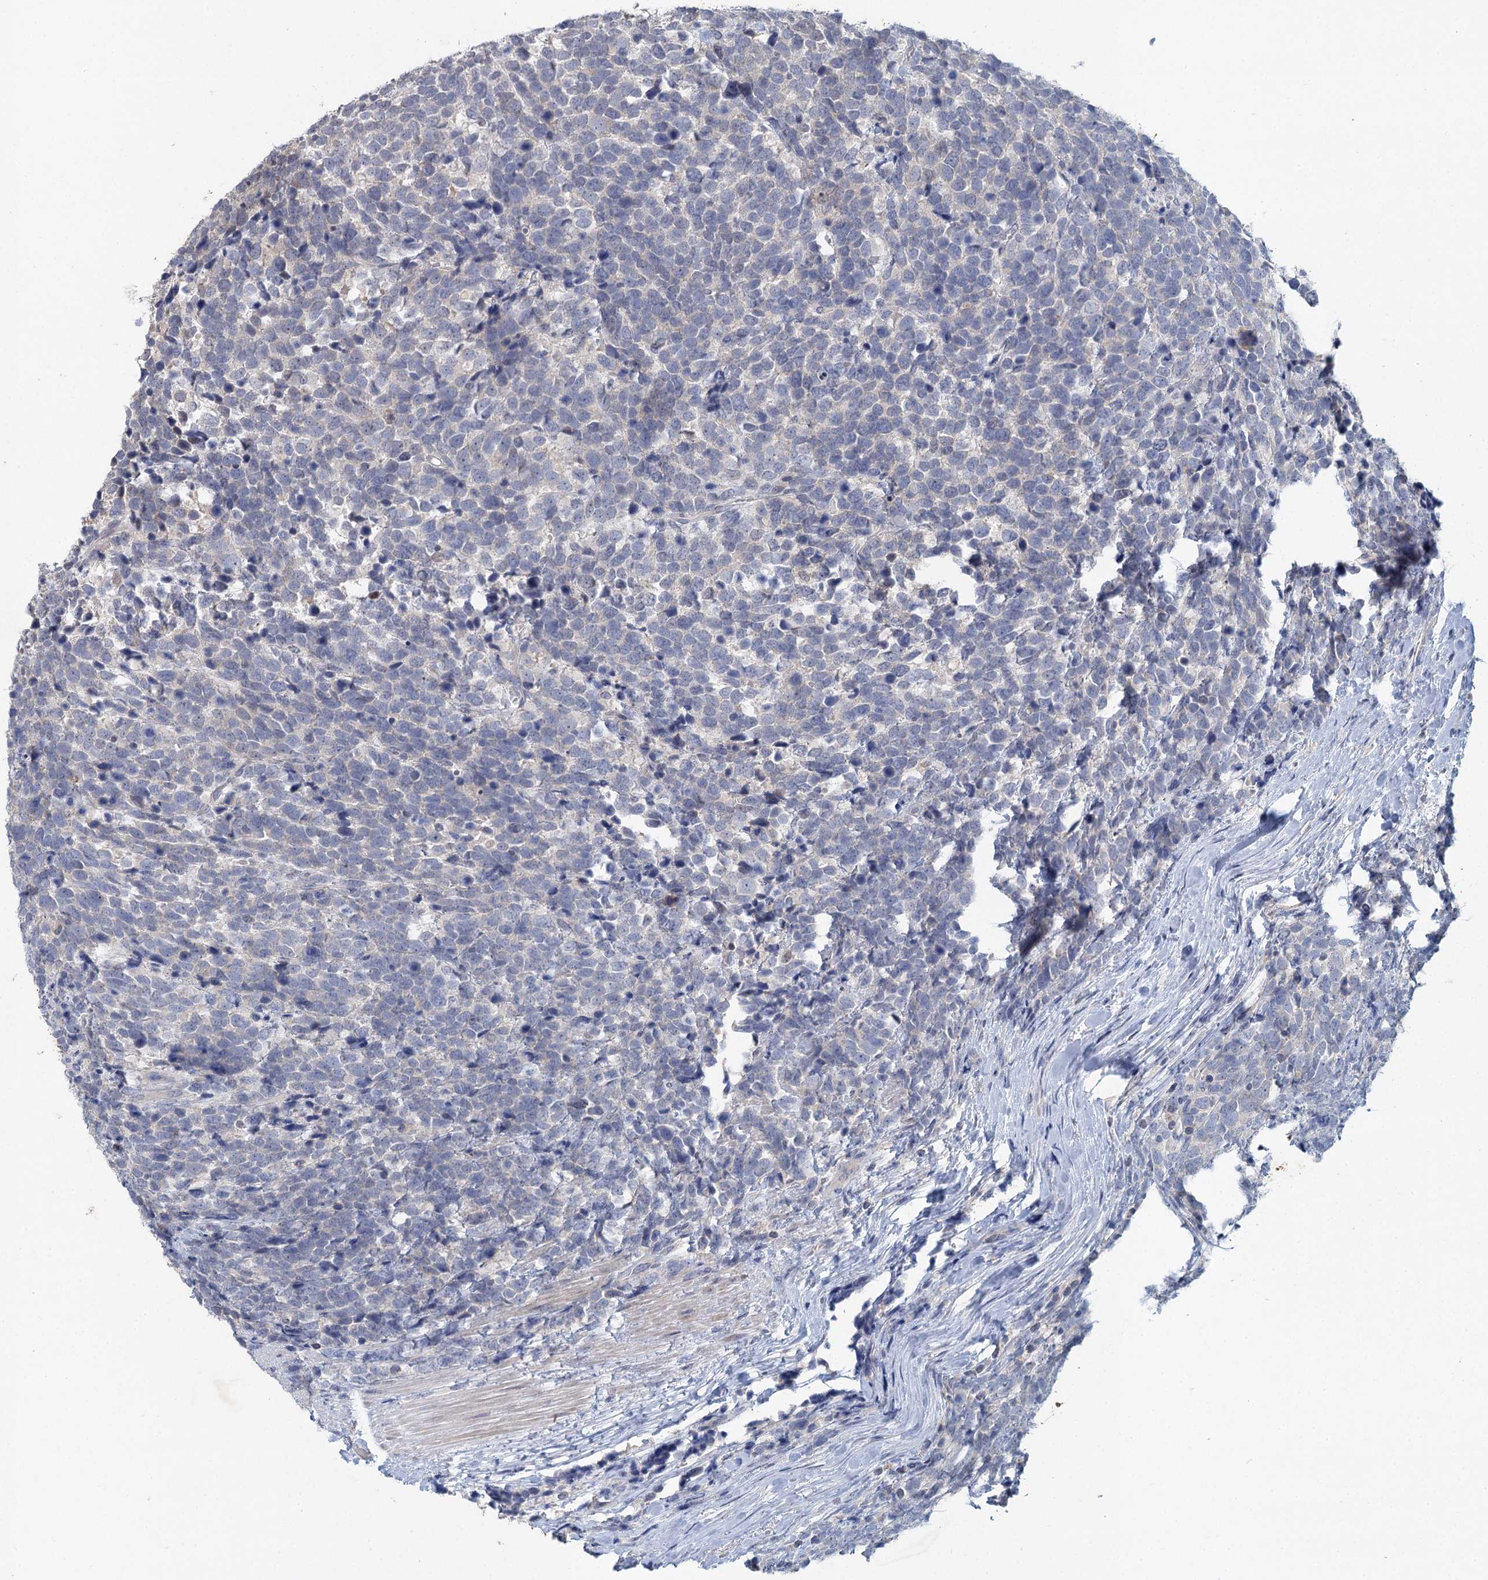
{"staining": {"intensity": "negative", "quantity": "none", "location": "none"}, "tissue": "urothelial cancer", "cell_type": "Tumor cells", "image_type": "cancer", "snomed": [{"axis": "morphology", "description": "Urothelial carcinoma, High grade"}, {"axis": "topography", "description": "Urinary bladder"}], "caption": "The photomicrograph shows no staining of tumor cells in high-grade urothelial carcinoma.", "gene": "MYO7B", "patient": {"sex": "female", "age": 82}}